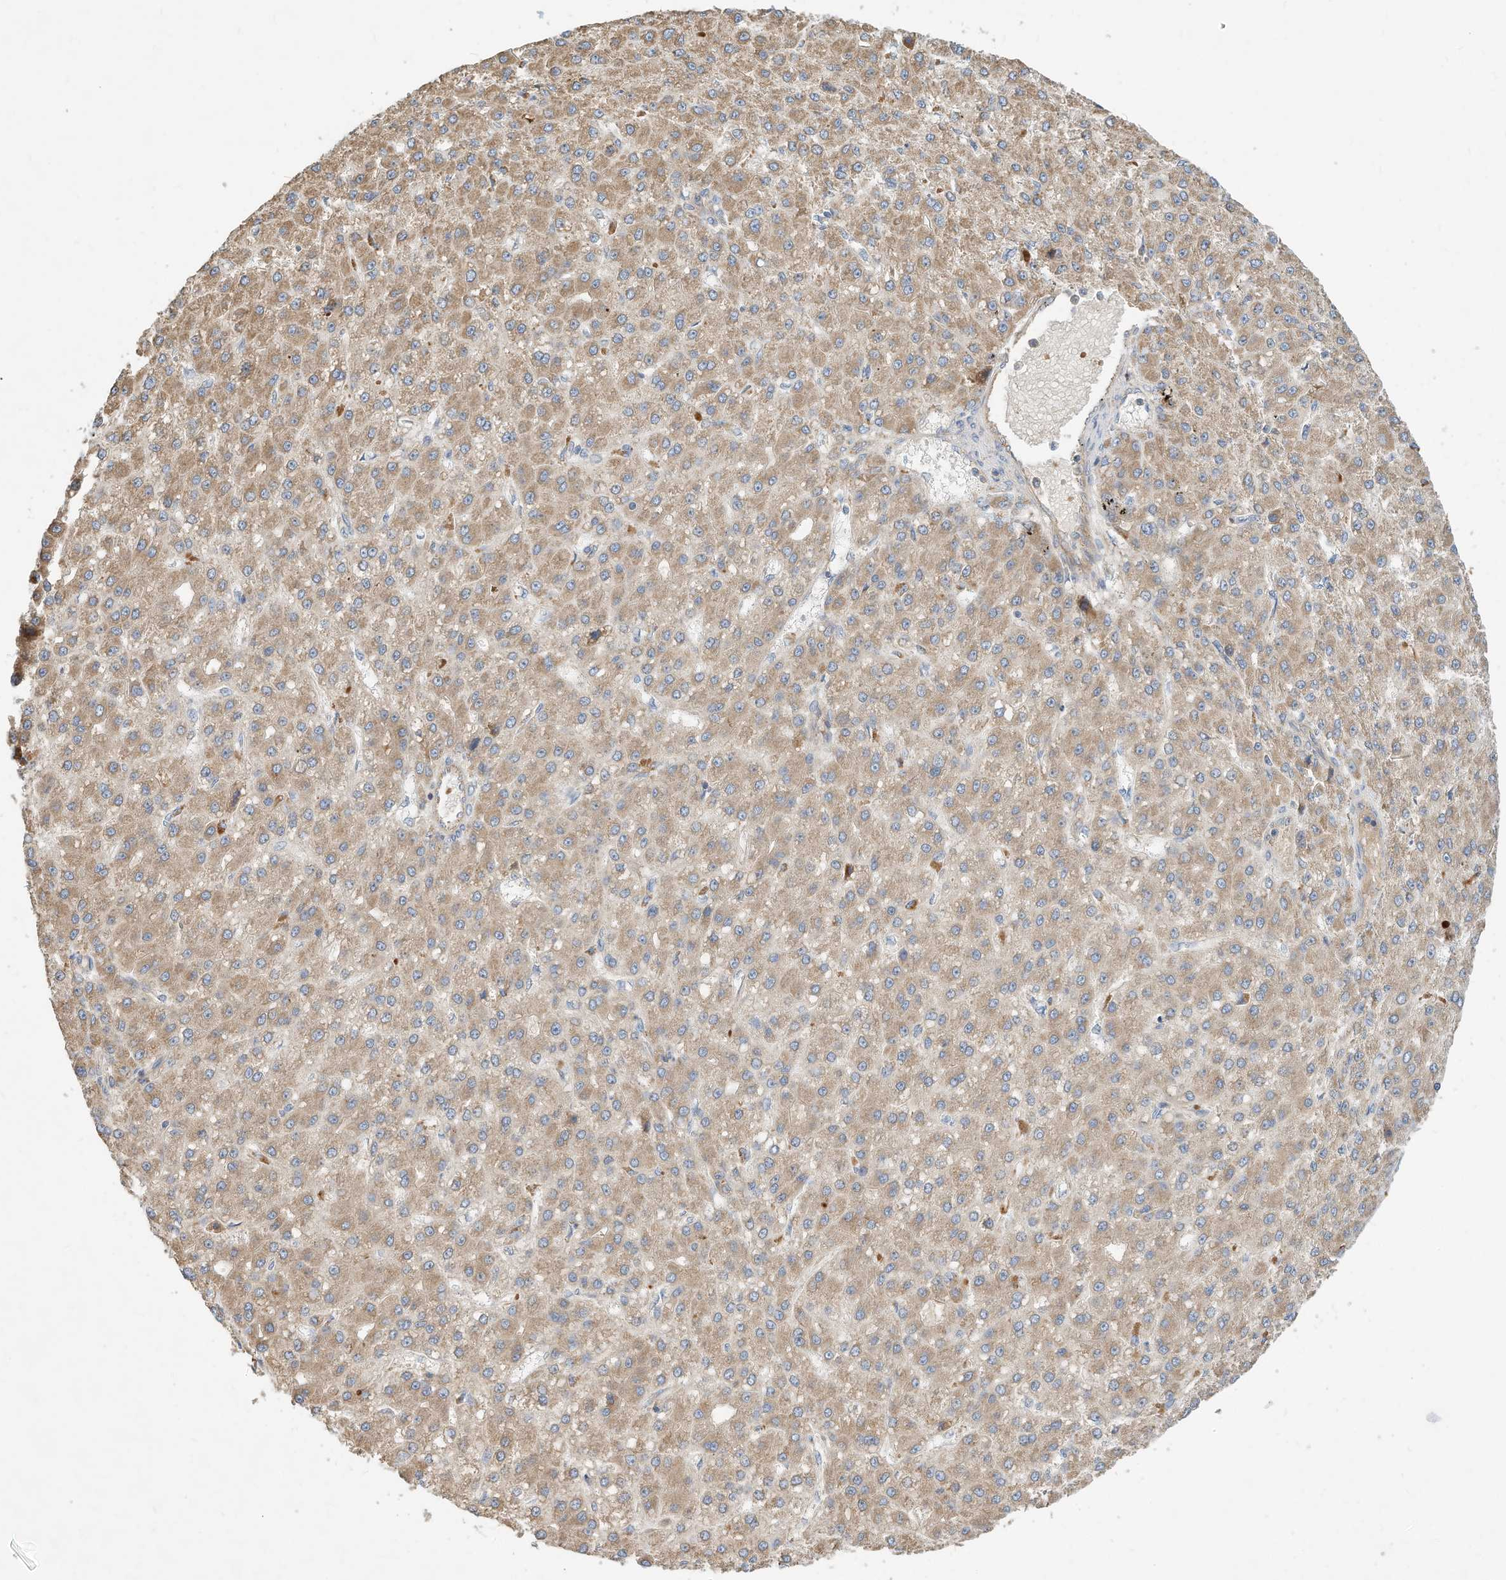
{"staining": {"intensity": "moderate", "quantity": ">75%", "location": "cytoplasmic/membranous"}, "tissue": "liver cancer", "cell_type": "Tumor cells", "image_type": "cancer", "snomed": [{"axis": "morphology", "description": "Carcinoma, Hepatocellular, NOS"}, {"axis": "topography", "description": "Liver"}], "caption": "Liver cancer stained with immunohistochemistry (IHC) exhibits moderate cytoplasmic/membranous expression in about >75% of tumor cells. Using DAB (brown) and hematoxylin (blue) stains, captured at high magnification using brightfield microscopy.", "gene": "CPAMD8", "patient": {"sex": "male", "age": 67}}